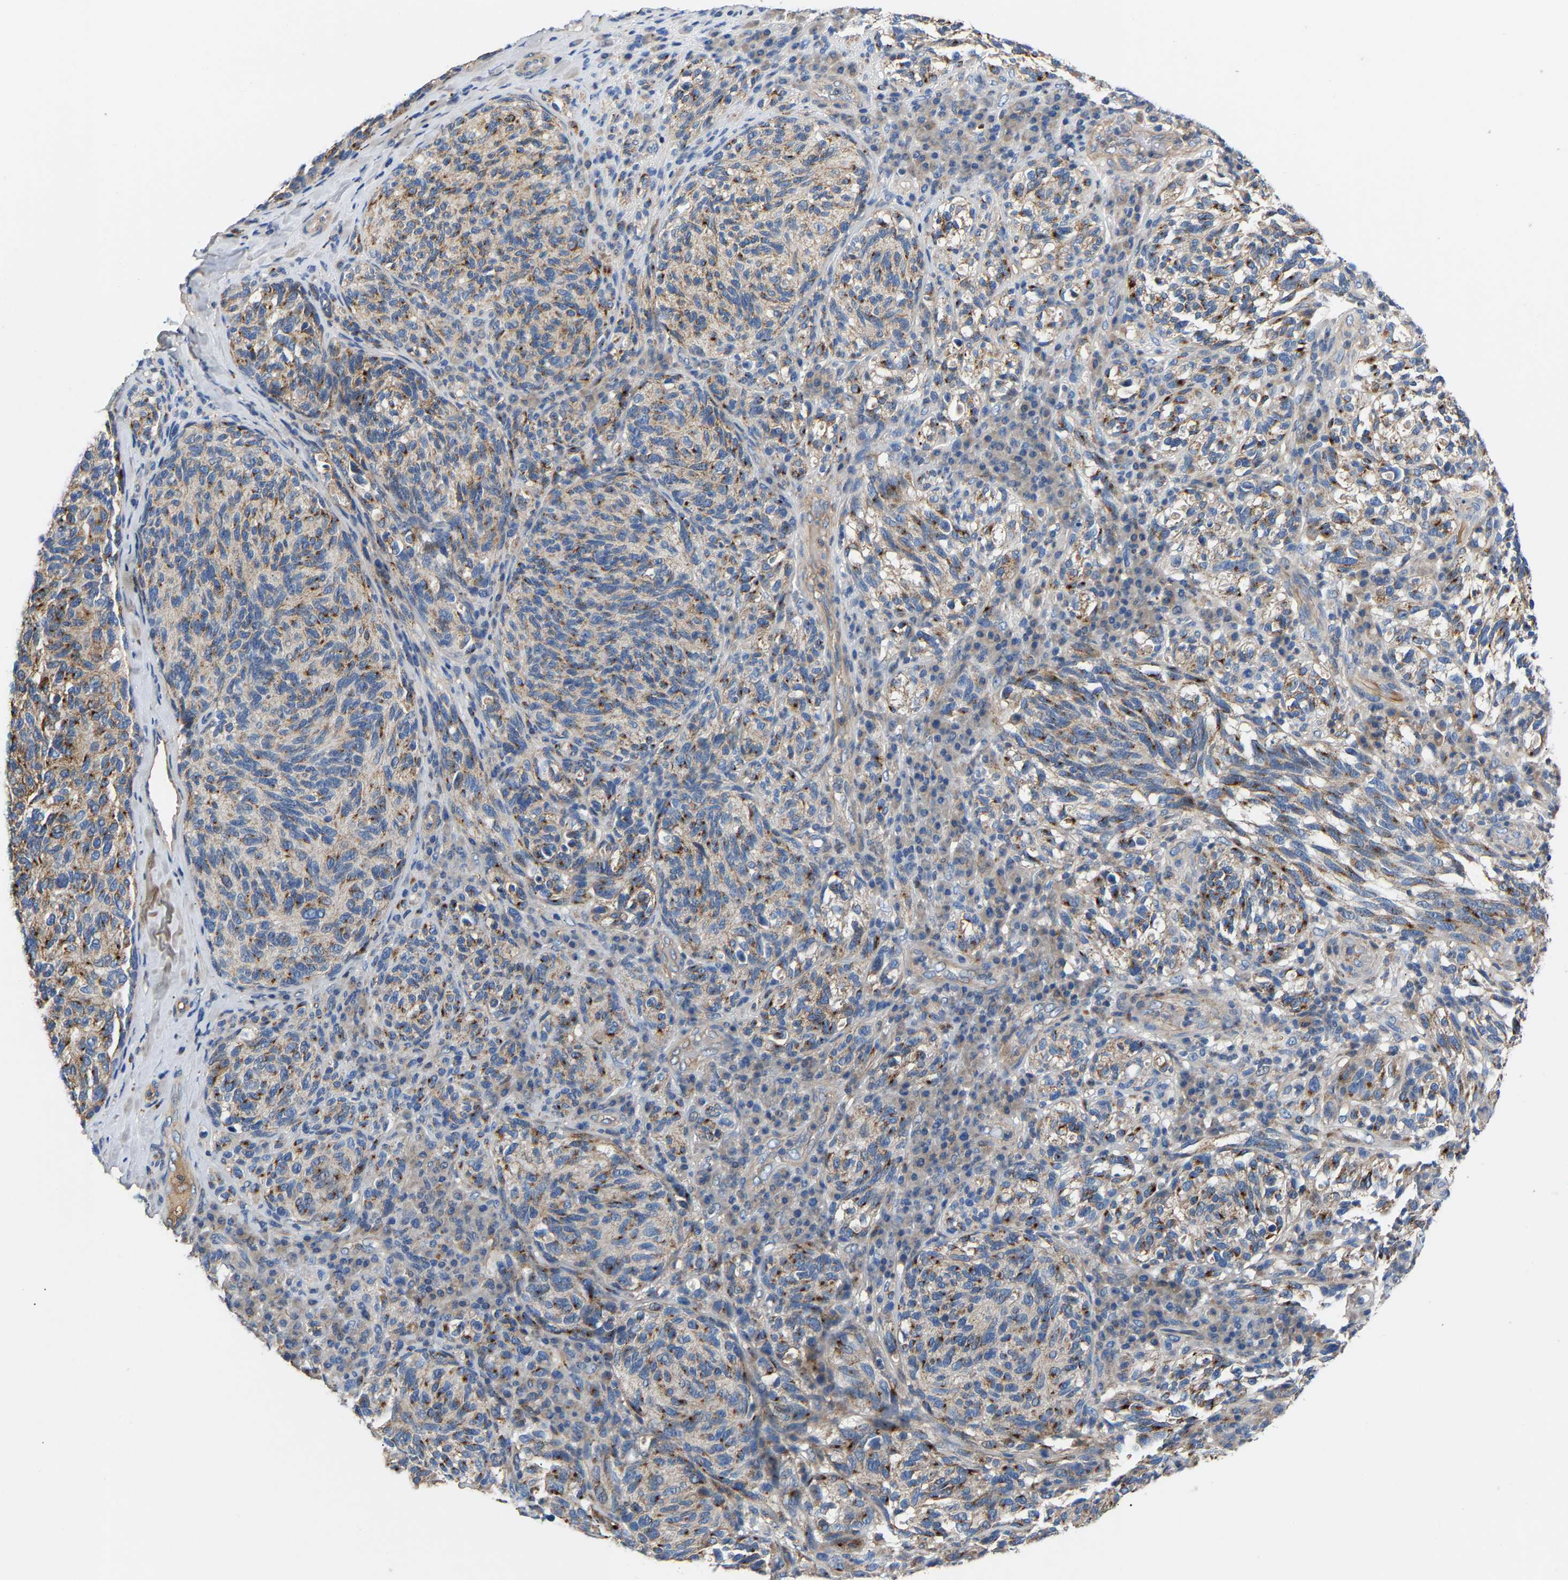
{"staining": {"intensity": "moderate", "quantity": "25%-75%", "location": "cytoplasmic/membranous"}, "tissue": "melanoma", "cell_type": "Tumor cells", "image_type": "cancer", "snomed": [{"axis": "morphology", "description": "Malignant melanoma, NOS"}, {"axis": "topography", "description": "Skin"}], "caption": "IHC image of neoplastic tissue: human malignant melanoma stained using IHC exhibits medium levels of moderate protein expression localized specifically in the cytoplasmic/membranous of tumor cells, appearing as a cytoplasmic/membranous brown color.", "gene": "CCDC171", "patient": {"sex": "female", "age": 73}}